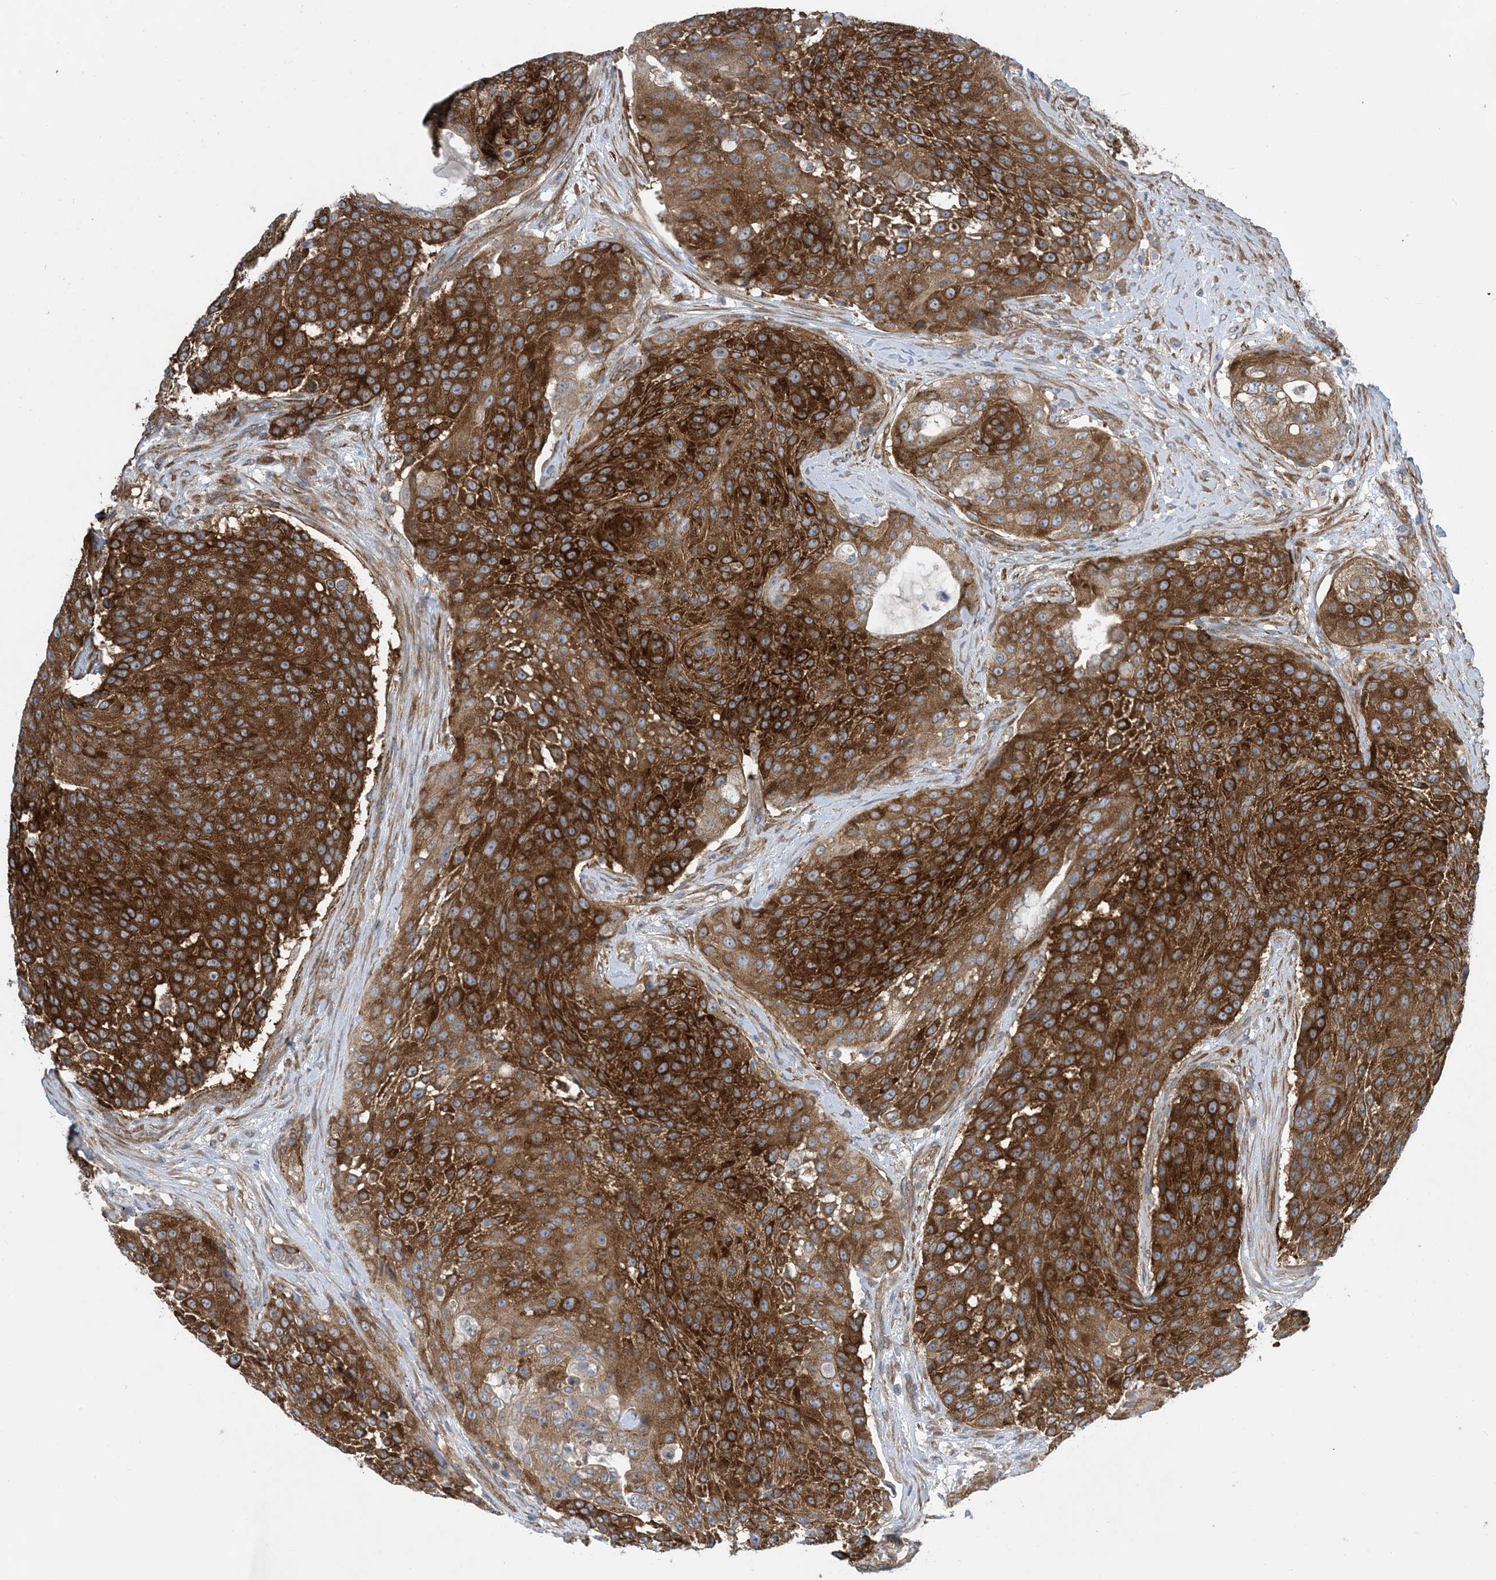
{"staining": {"intensity": "strong", "quantity": ">75%", "location": "cytoplasmic/membranous"}, "tissue": "urothelial cancer", "cell_type": "Tumor cells", "image_type": "cancer", "snomed": [{"axis": "morphology", "description": "Urothelial carcinoma, High grade"}, {"axis": "topography", "description": "Urinary bladder"}], "caption": "A high-resolution image shows IHC staining of high-grade urothelial carcinoma, which exhibits strong cytoplasmic/membranous positivity in about >75% of tumor cells.", "gene": "EHBP1", "patient": {"sex": "female", "age": 63}}